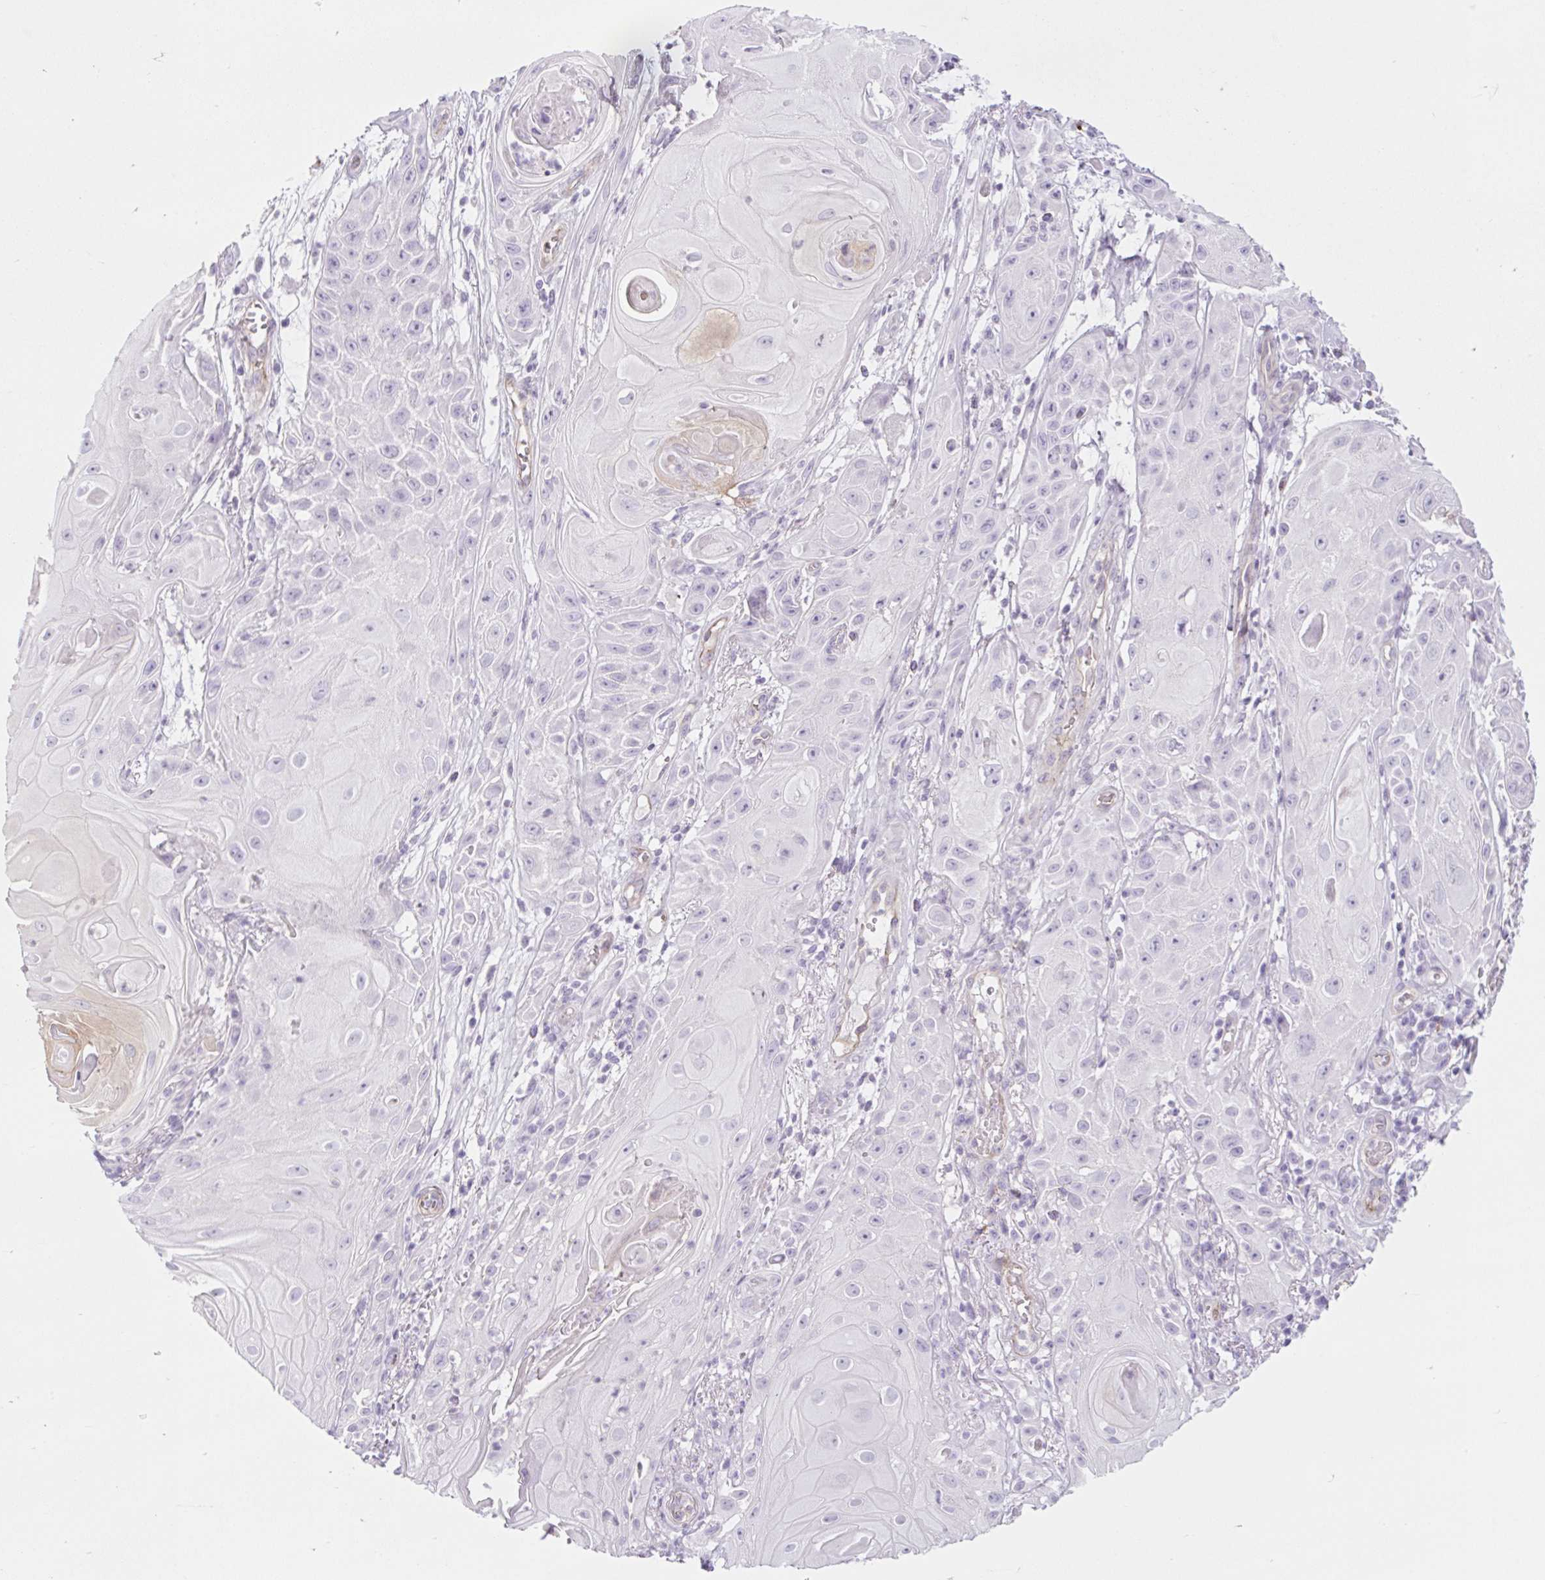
{"staining": {"intensity": "negative", "quantity": "none", "location": "none"}, "tissue": "skin cancer", "cell_type": "Tumor cells", "image_type": "cancer", "snomed": [{"axis": "morphology", "description": "Squamous cell carcinoma, NOS"}, {"axis": "topography", "description": "Skin"}], "caption": "IHC of human skin squamous cell carcinoma demonstrates no staining in tumor cells.", "gene": "BCAS1", "patient": {"sex": "male", "age": 62}}